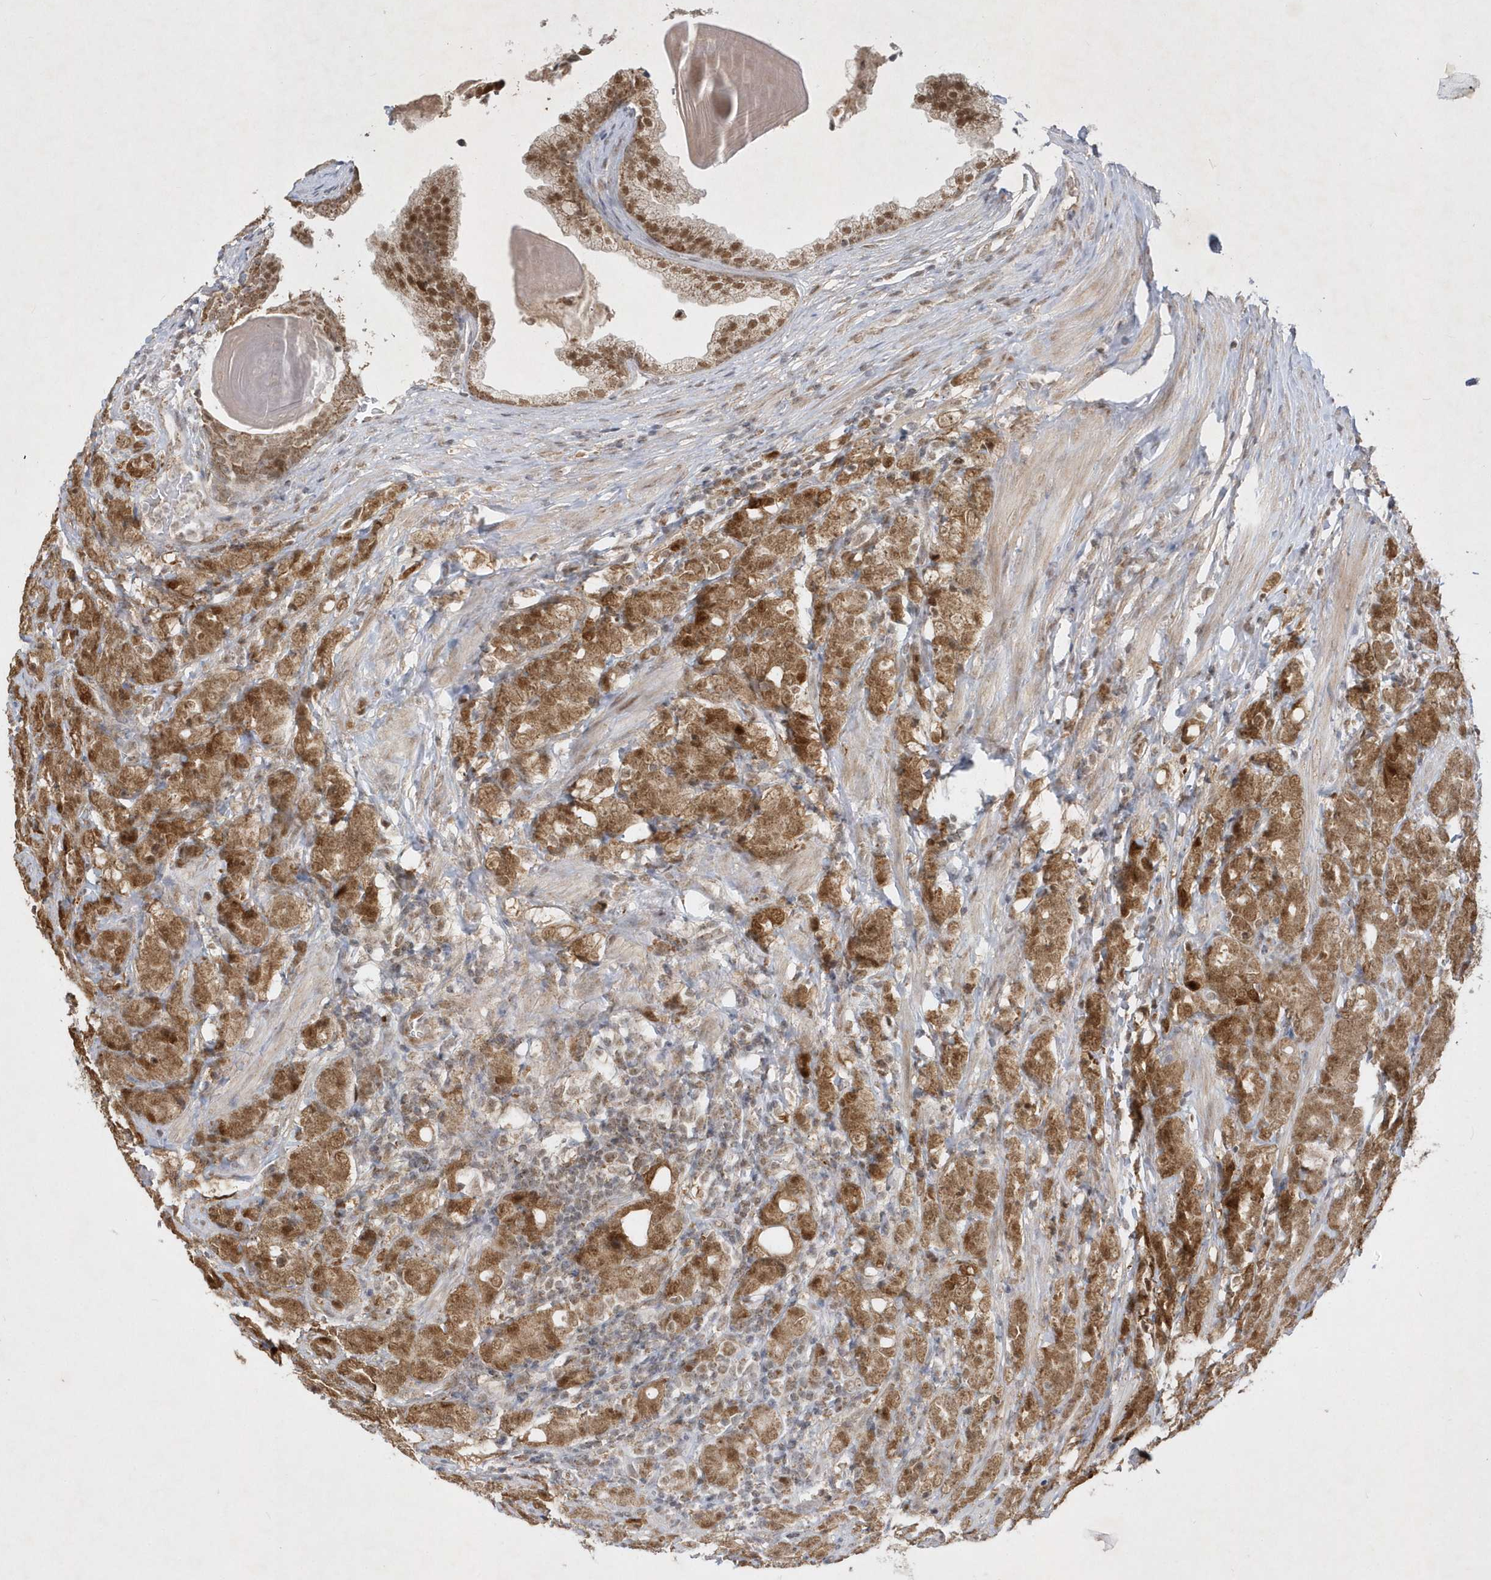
{"staining": {"intensity": "moderate", "quantity": ">75%", "location": "cytoplasmic/membranous"}, "tissue": "prostate cancer", "cell_type": "Tumor cells", "image_type": "cancer", "snomed": [{"axis": "morphology", "description": "Adenocarcinoma, High grade"}, {"axis": "topography", "description": "Prostate"}], "caption": "IHC (DAB) staining of prostate high-grade adenocarcinoma exhibits moderate cytoplasmic/membranous protein expression in approximately >75% of tumor cells.", "gene": "CPSF3", "patient": {"sex": "male", "age": 62}}